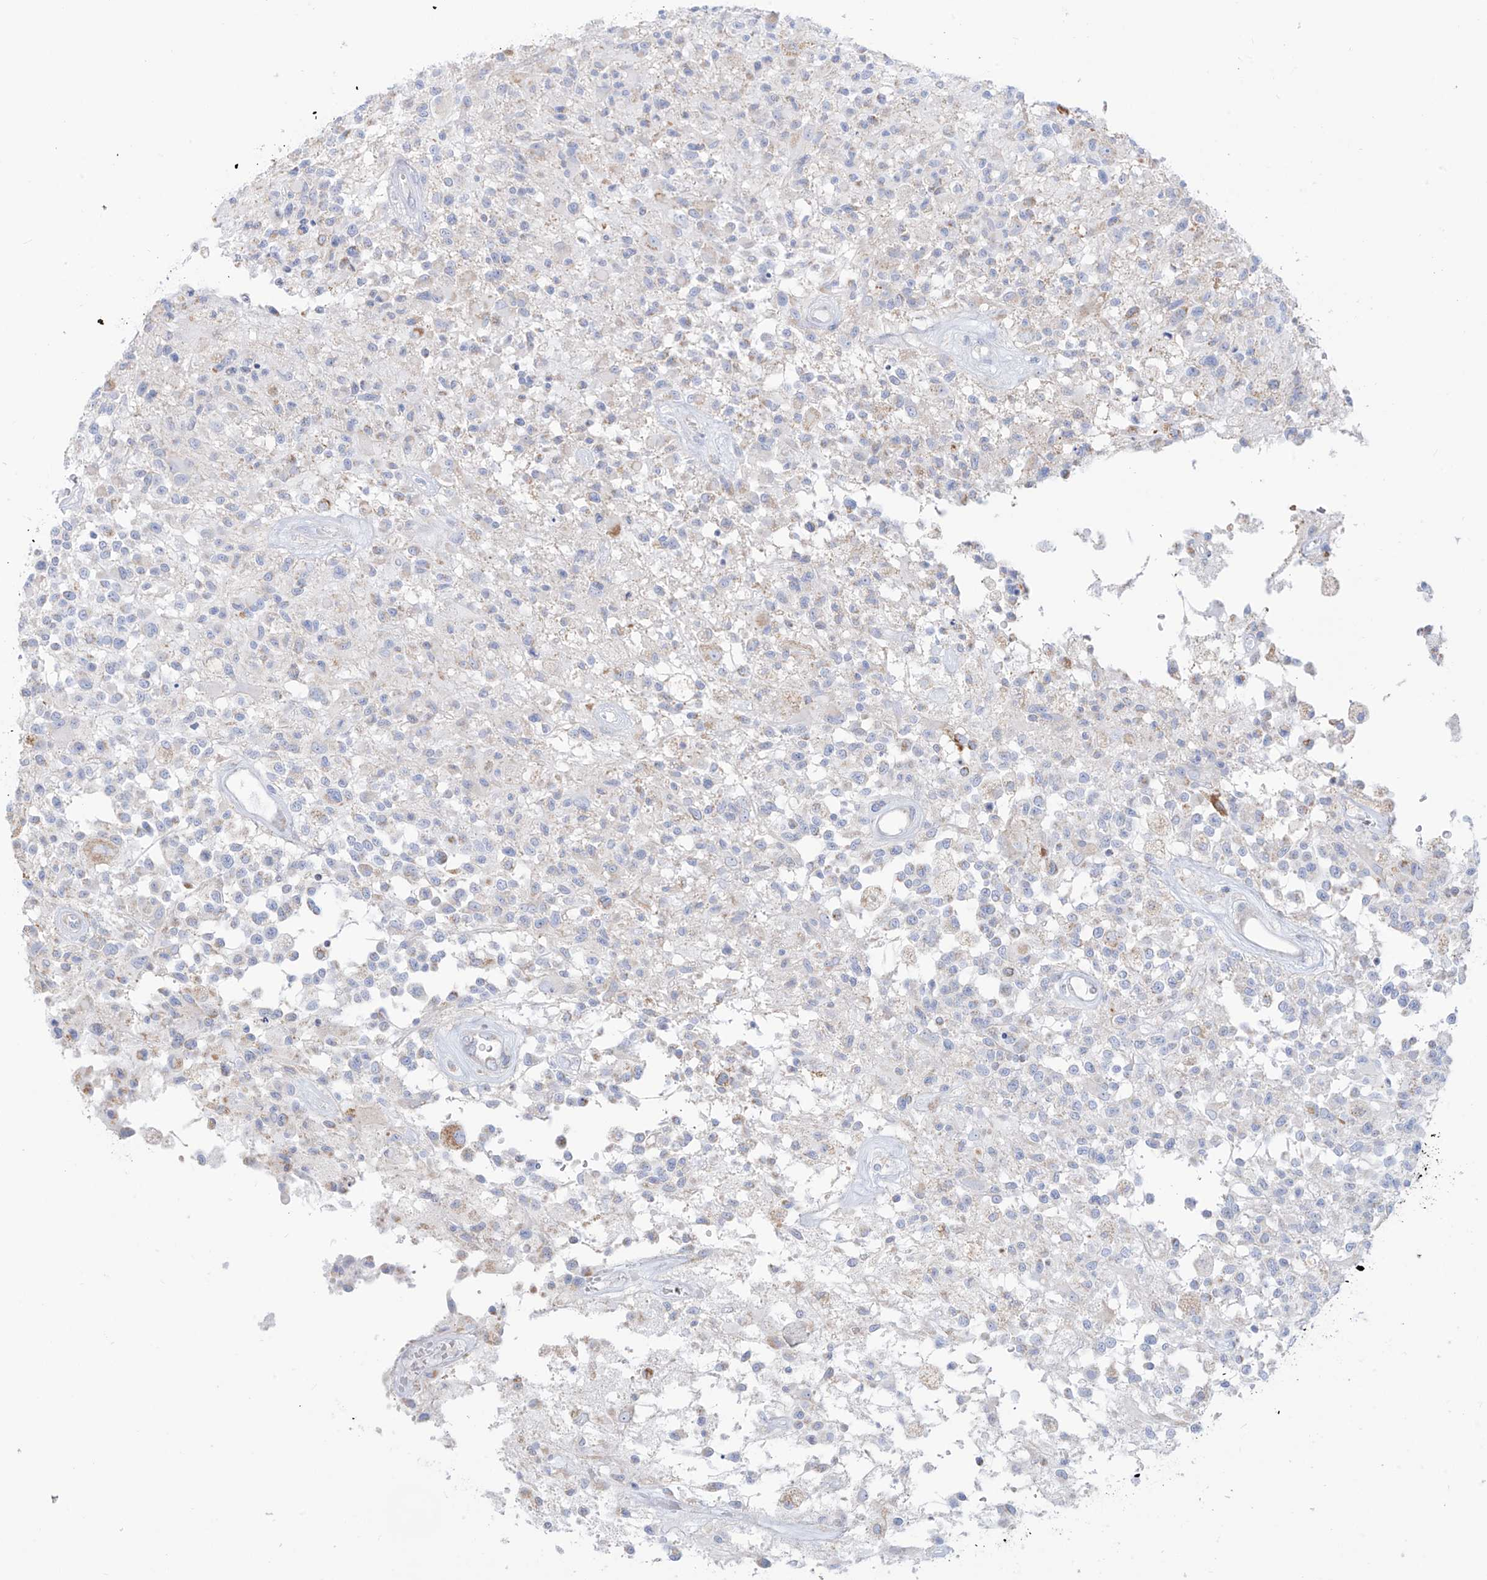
{"staining": {"intensity": "negative", "quantity": "none", "location": "none"}, "tissue": "glioma", "cell_type": "Tumor cells", "image_type": "cancer", "snomed": [{"axis": "morphology", "description": "Glioma, malignant, High grade"}, {"axis": "morphology", "description": "Glioblastoma, NOS"}, {"axis": "topography", "description": "Brain"}], "caption": "Immunohistochemistry (IHC) micrograph of neoplastic tissue: human glioma stained with DAB displays no significant protein staining in tumor cells. Brightfield microscopy of IHC stained with DAB (brown) and hematoxylin (blue), captured at high magnification.", "gene": "SLC26A3", "patient": {"sex": "male", "age": 60}}